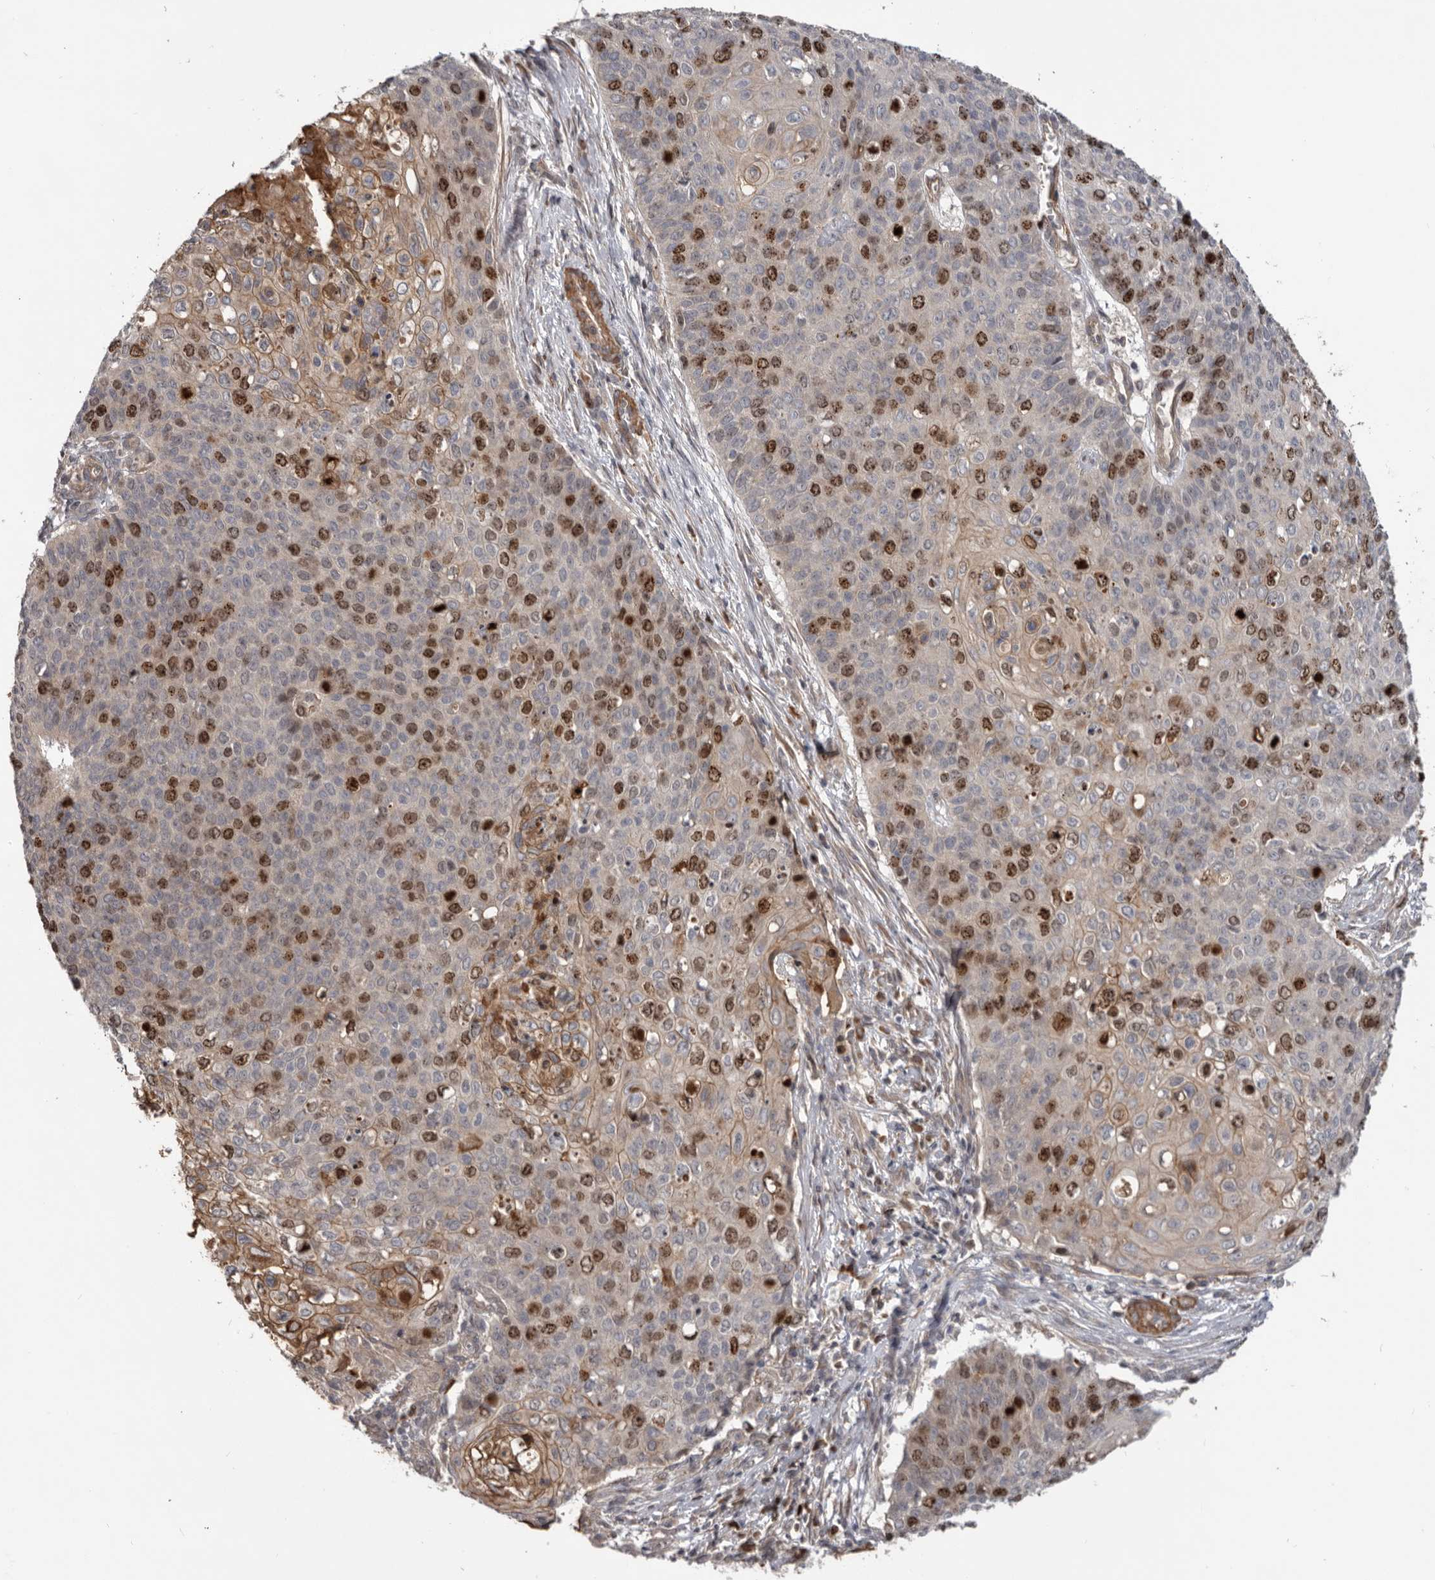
{"staining": {"intensity": "strong", "quantity": "25%-75%", "location": "cytoplasmic/membranous,nuclear"}, "tissue": "cervical cancer", "cell_type": "Tumor cells", "image_type": "cancer", "snomed": [{"axis": "morphology", "description": "Squamous cell carcinoma, NOS"}, {"axis": "topography", "description": "Cervix"}], "caption": "Protein expression analysis of cervical squamous cell carcinoma shows strong cytoplasmic/membranous and nuclear staining in approximately 25%-75% of tumor cells.", "gene": "CDCA8", "patient": {"sex": "female", "age": 39}}